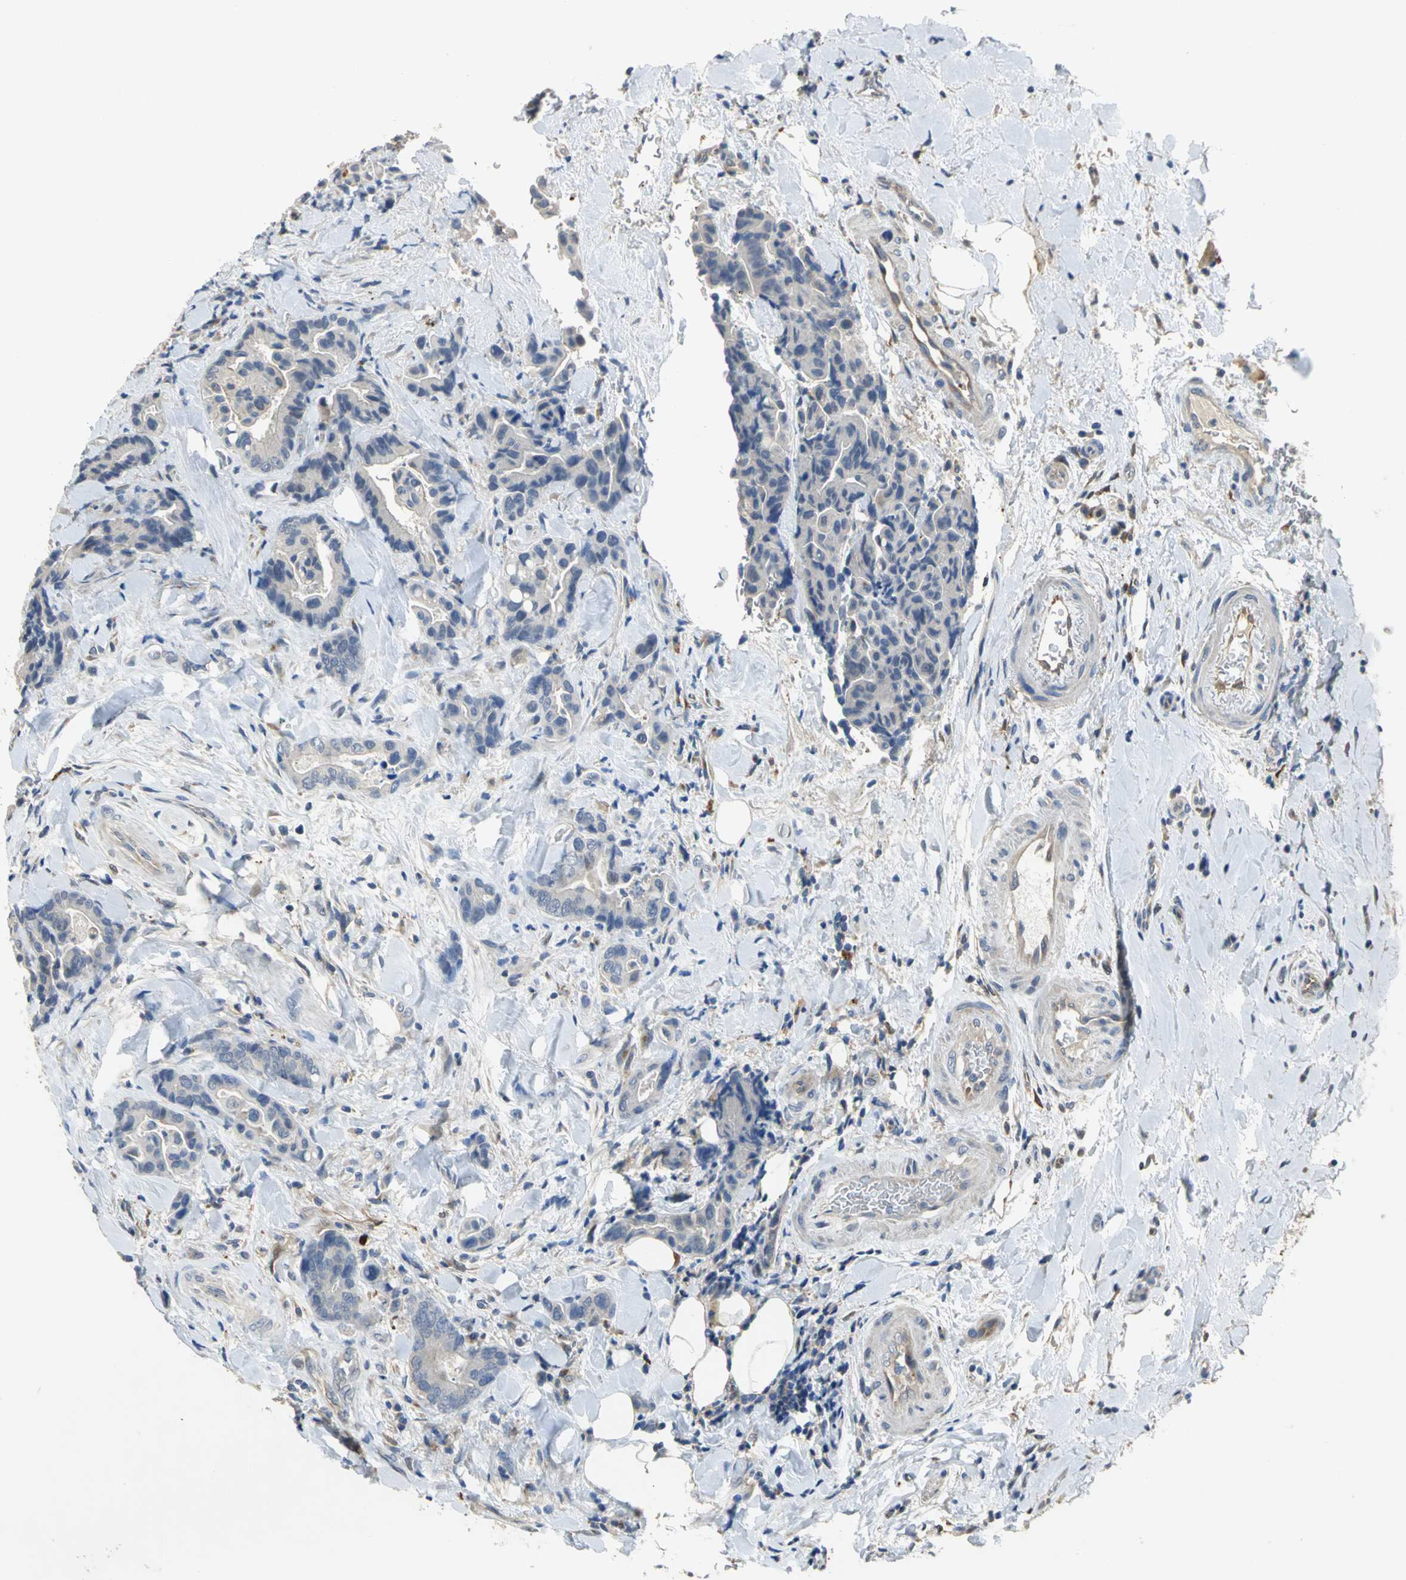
{"staining": {"intensity": "negative", "quantity": "none", "location": "none"}, "tissue": "colorectal cancer", "cell_type": "Tumor cells", "image_type": "cancer", "snomed": [{"axis": "morphology", "description": "Normal tissue, NOS"}, {"axis": "morphology", "description": "Adenocarcinoma, NOS"}, {"axis": "topography", "description": "Colon"}], "caption": "There is no significant staining in tumor cells of colorectal cancer (adenocarcinoma).", "gene": "IL17RB", "patient": {"sex": "male", "age": 82}}